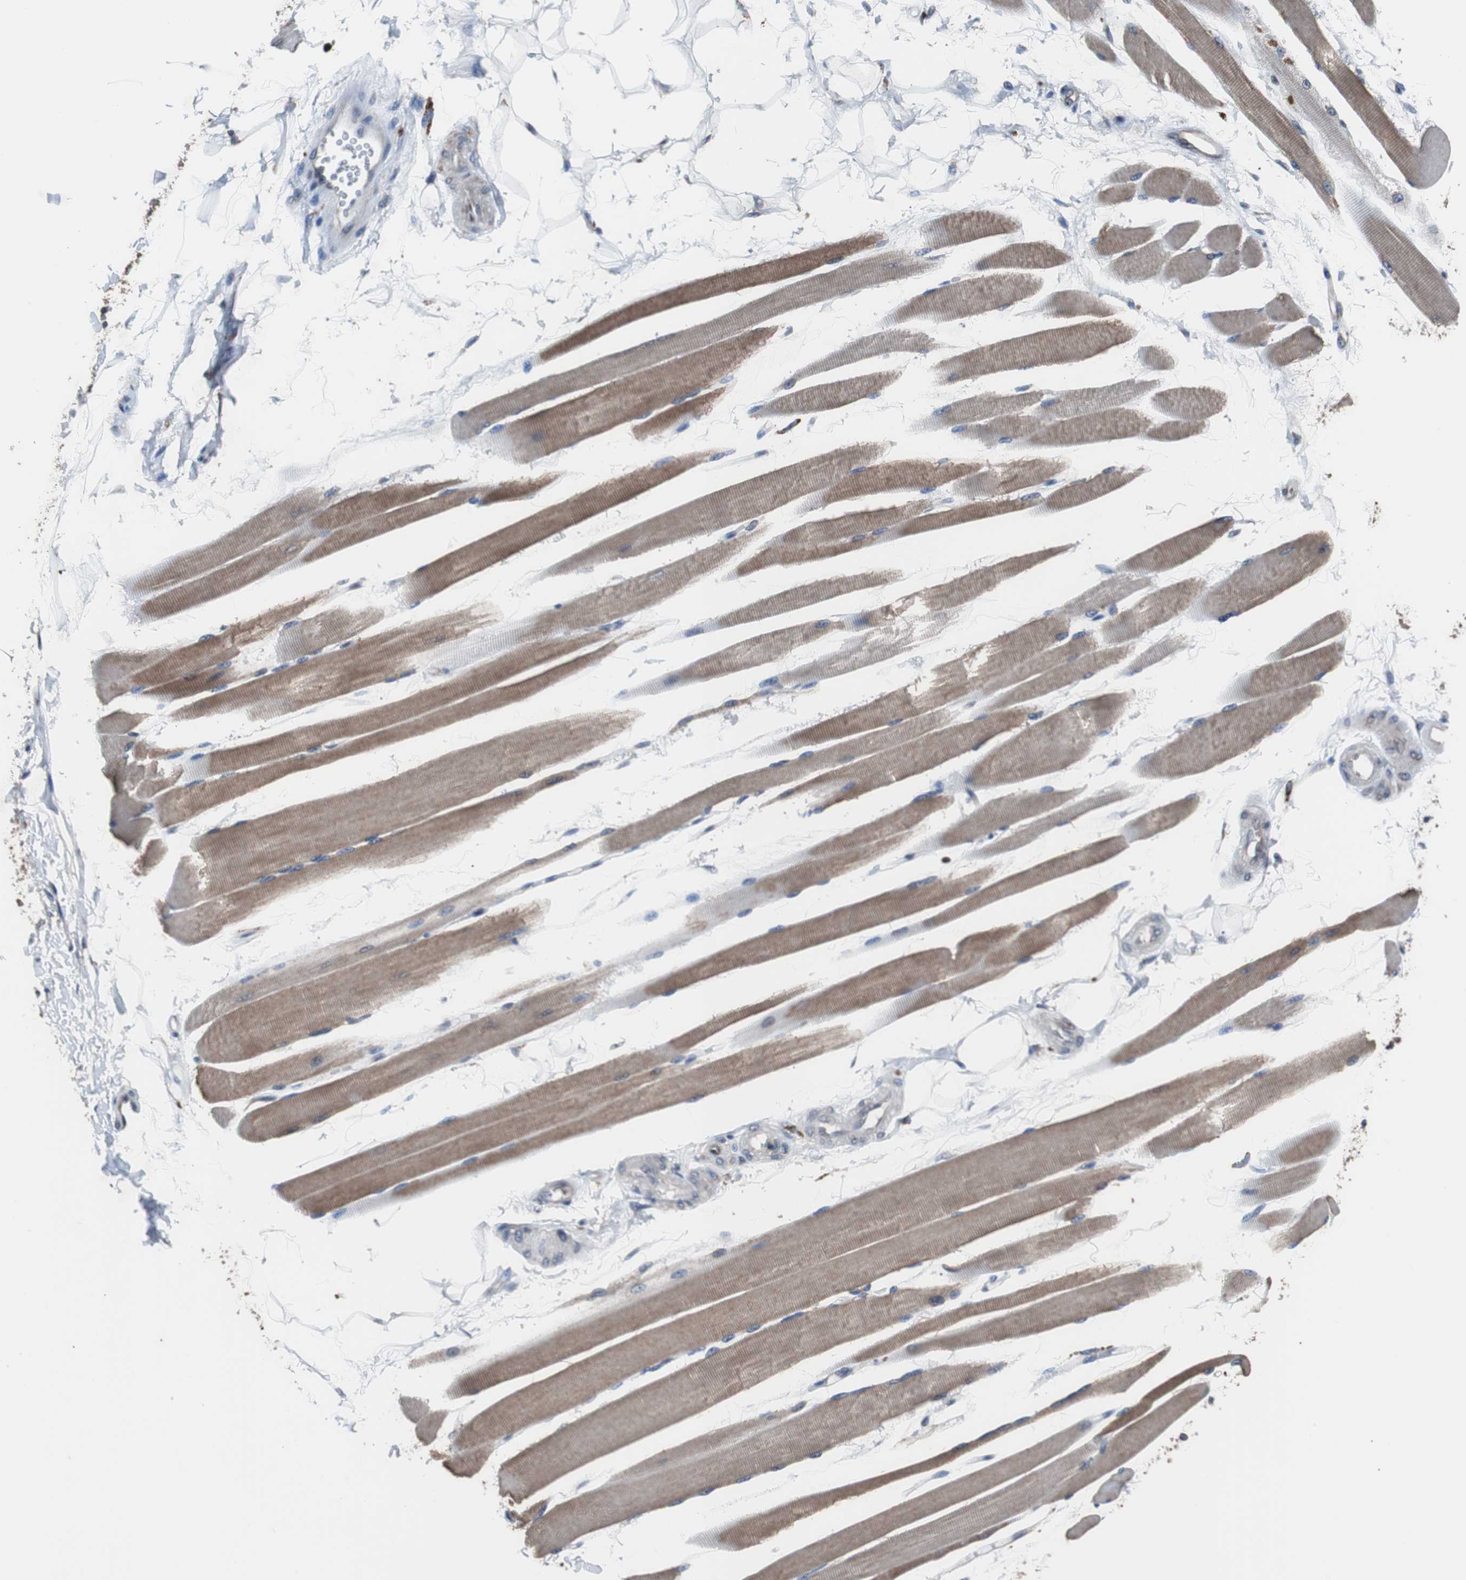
{"staining": {"intensity": "moderate", "quantity": ">75%", "location": "cytoplasmic/membranous"}, "tissue": "skeletal muscle", "cell_type": "Myocytes", "image_type": "normal", "snomed": [{"axis": "morphology", "description": "Normal tissue, NOS"}, {"axis": "topography", "description": "Skeletal muscle"}, {"axis": "topography", "description": "Peripheral nerve tissue"}], "caption": "Immunohistochemistry (DAB (3,3'-diaminobenzidine)) staining of benign human skeletal muscle shows moderate cytoplasmic/membranous protein staining in approximately >75% of myocytes. The protein of interest is stained brown, and the nuclei are stained in blue (DAB IHC with brightfield microscopy, high magnification).", "gene": "USP10", "patient": {"sex": "female", "age": 84}}